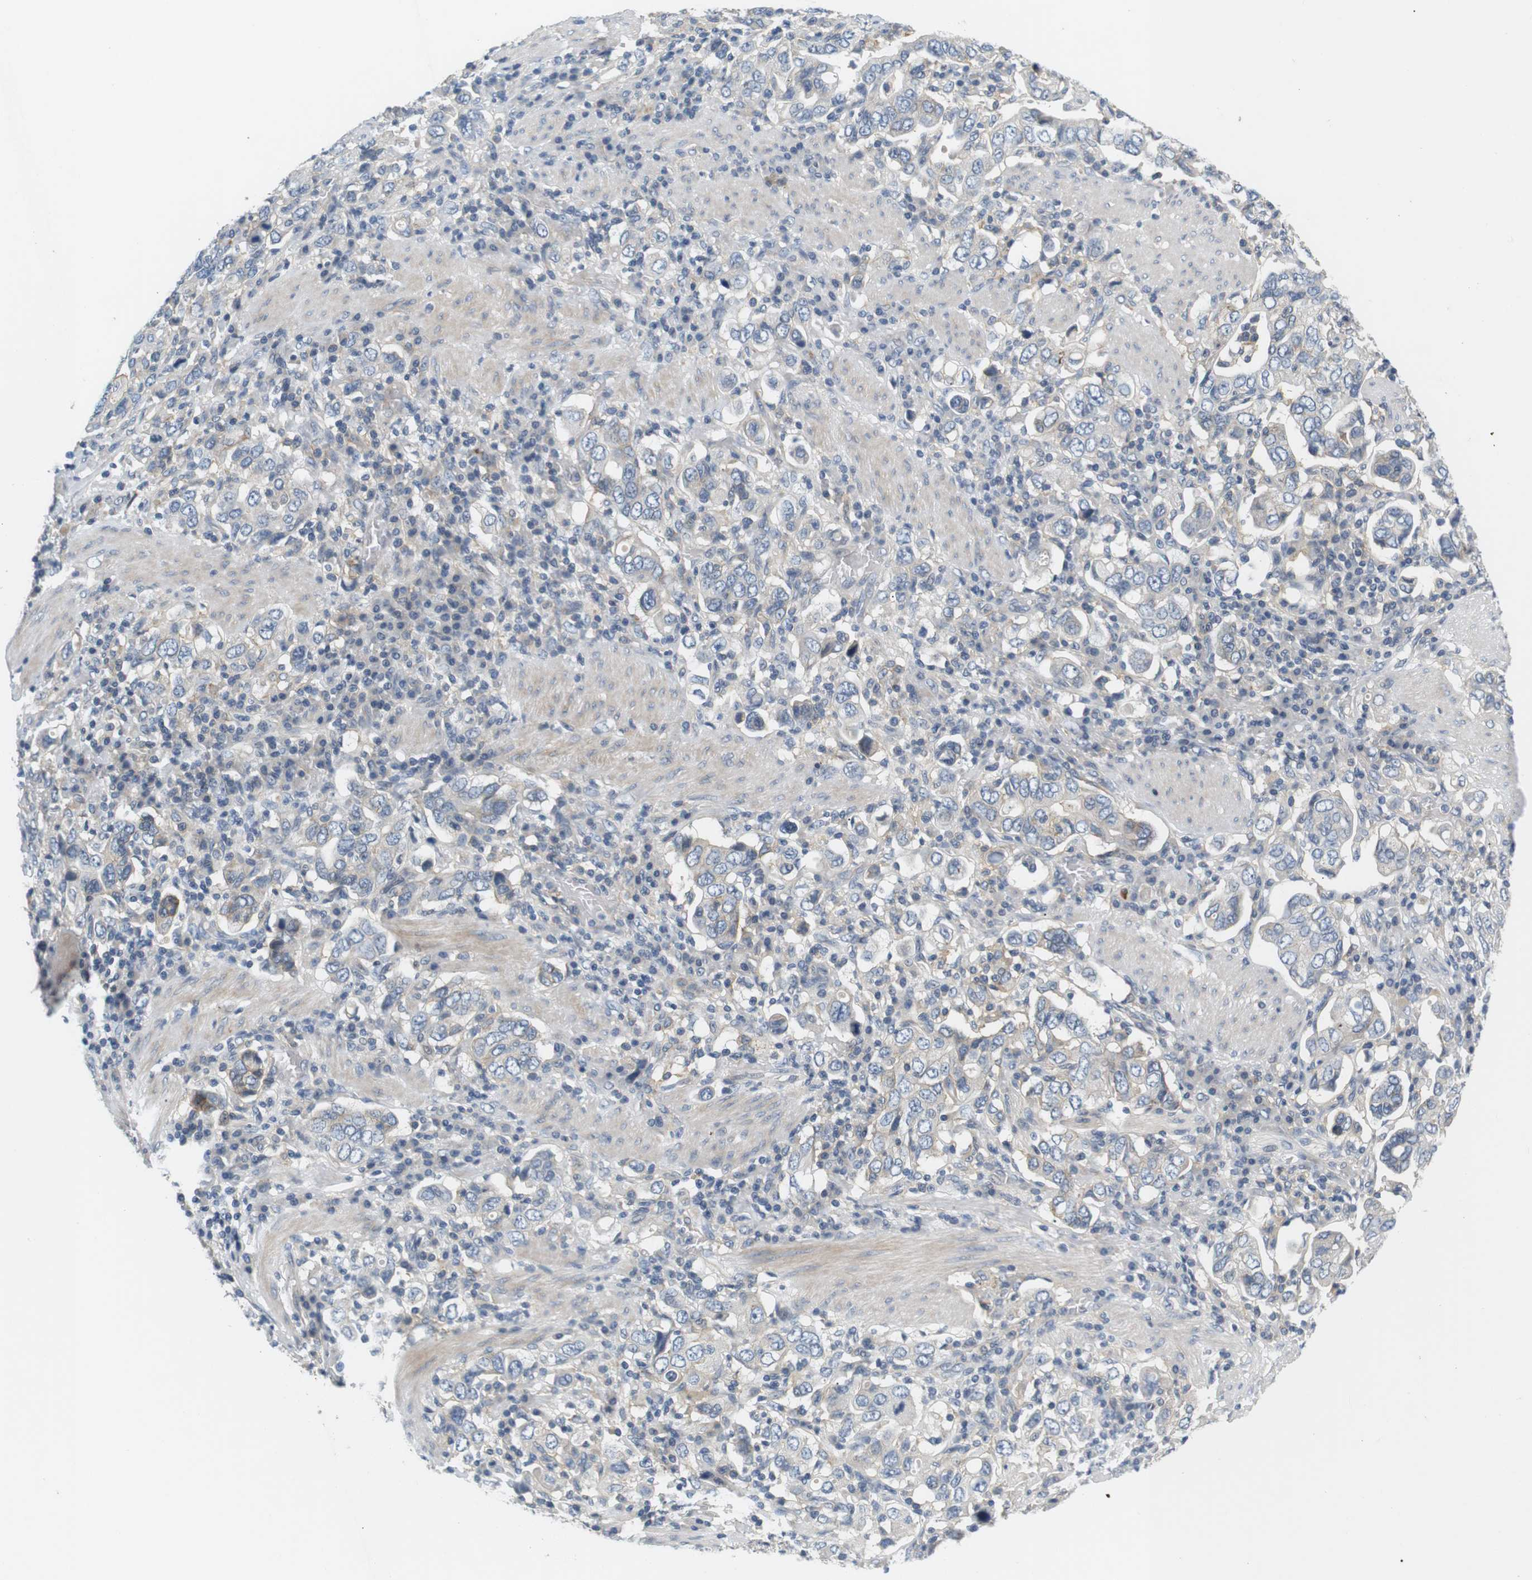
{"staining": {"intensity": "negative", "quantity": "none", "location": "none"}, "tissue": "stomach cancer", "cell_type": "Tumor cells", "image_type": "cancer", "snomed": [{"axis": "morphology", "description": "Adenocarcinoma, NOS"}, {"axis": "topography", "description": "Stomach, upper"}], "caption": "A histopathology image of human stomach cancer is negative for staining in tumor cells.", "gene": "SLC30A1", "patient": {"sex": "male", "age": 62}}